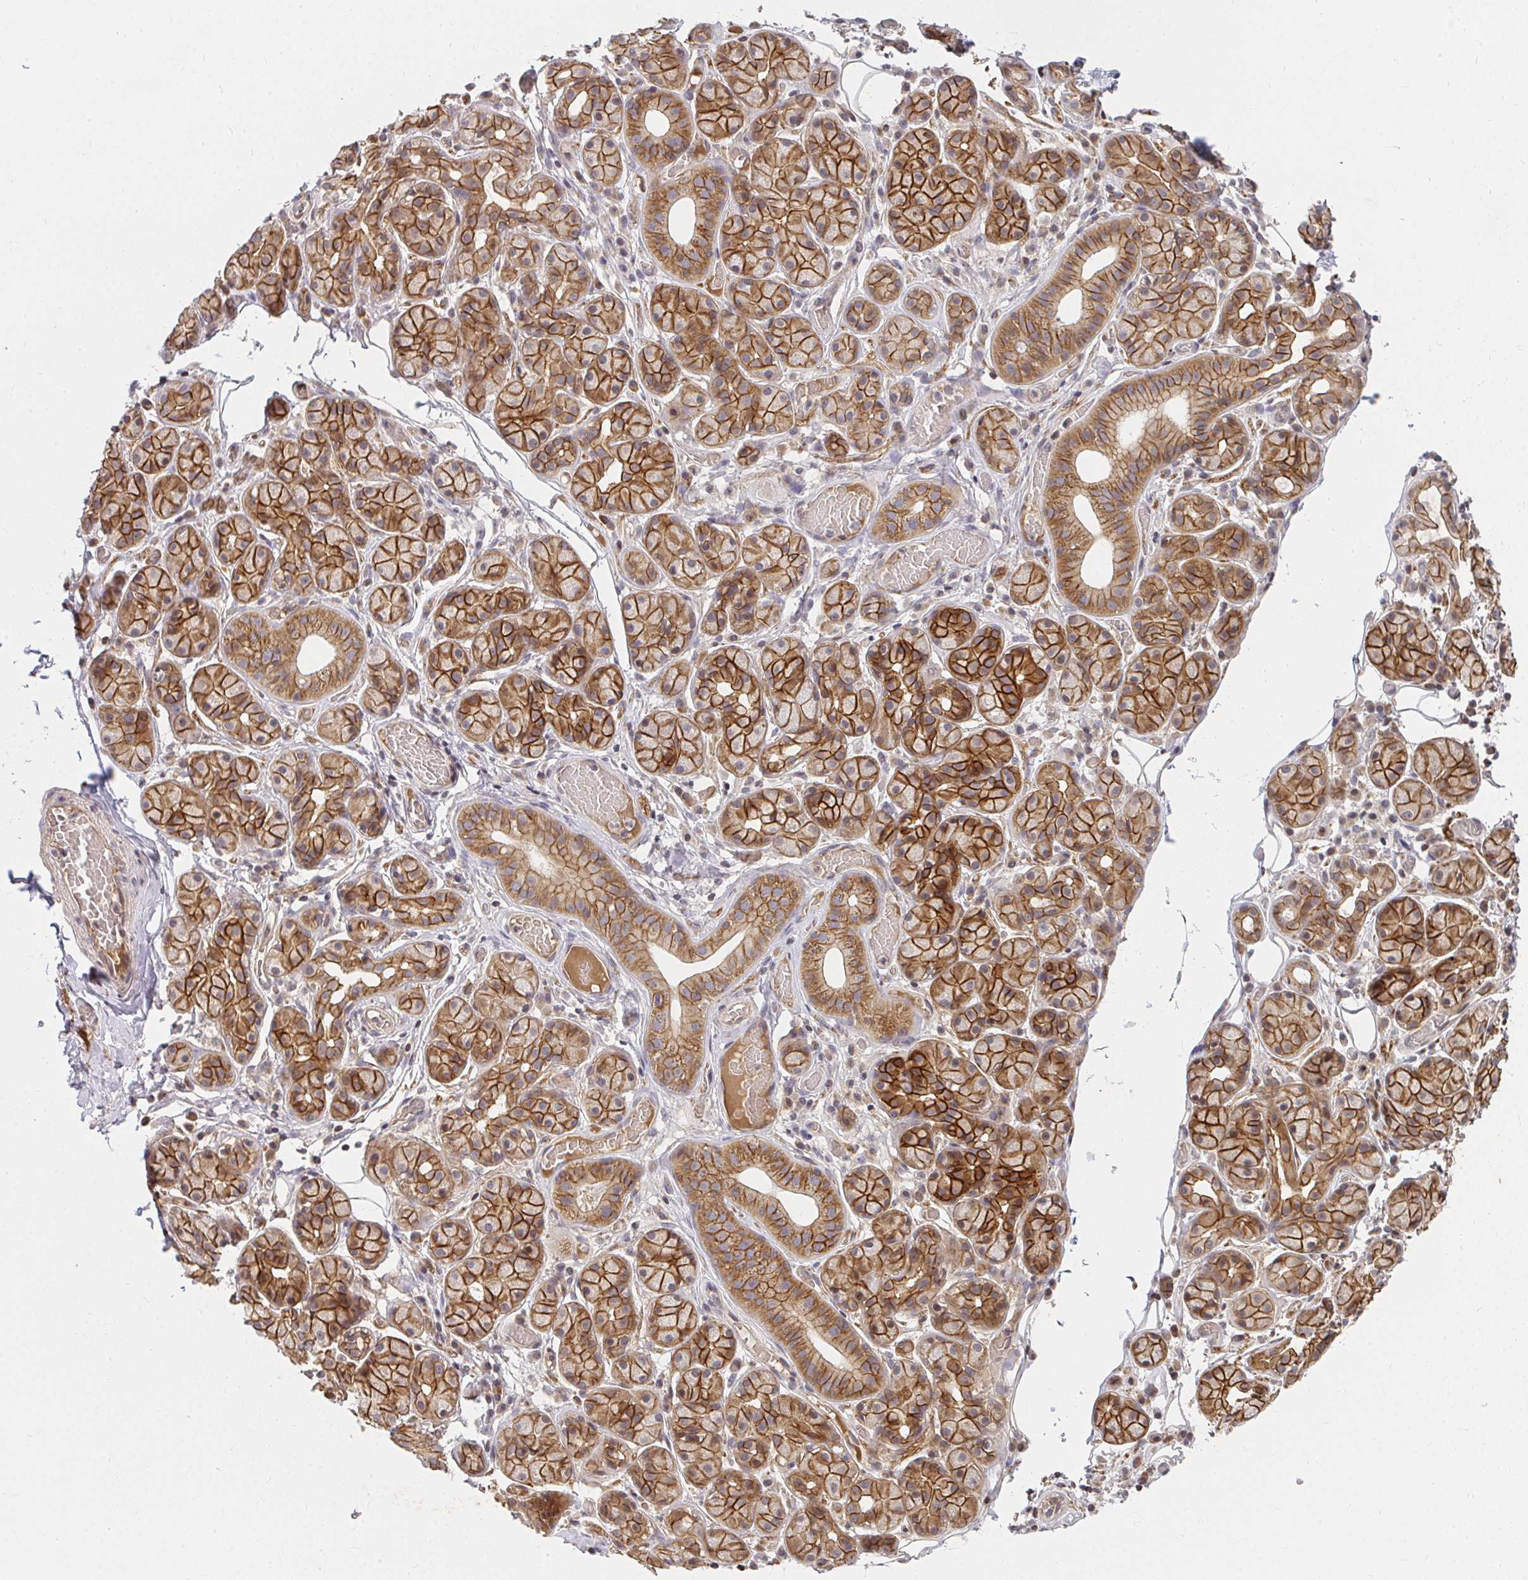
{"staining": {"intensity": "strong", "quantity": ">75%", "location": "cytoplasmic/membranous"}, "tissue": "salivary gland", "cell_type": "Glandular cells", "image_type": "normal", "snomed": [{"axis": "morphology", "description": "Normal tissue, NOS"}, {"axis": "topography", "description": "Salivary gland"}, {"axis": "topography", "description": "Peripheral nerve tissue"}], "caption": "Immunohistochemistry staining of normal salivary gland, which exhibits high levels of strong cytoplasmic/membranous positivity in about >75% of glandular cells indicating strong cytoplasmic/membranous protein staining. The staining was performed using DAB (brown) for protein detection and nuclei were counterstained in hematoxylin (blue).", "gene": "ANK3", "patient": {"sex": "male", "age": 71}}